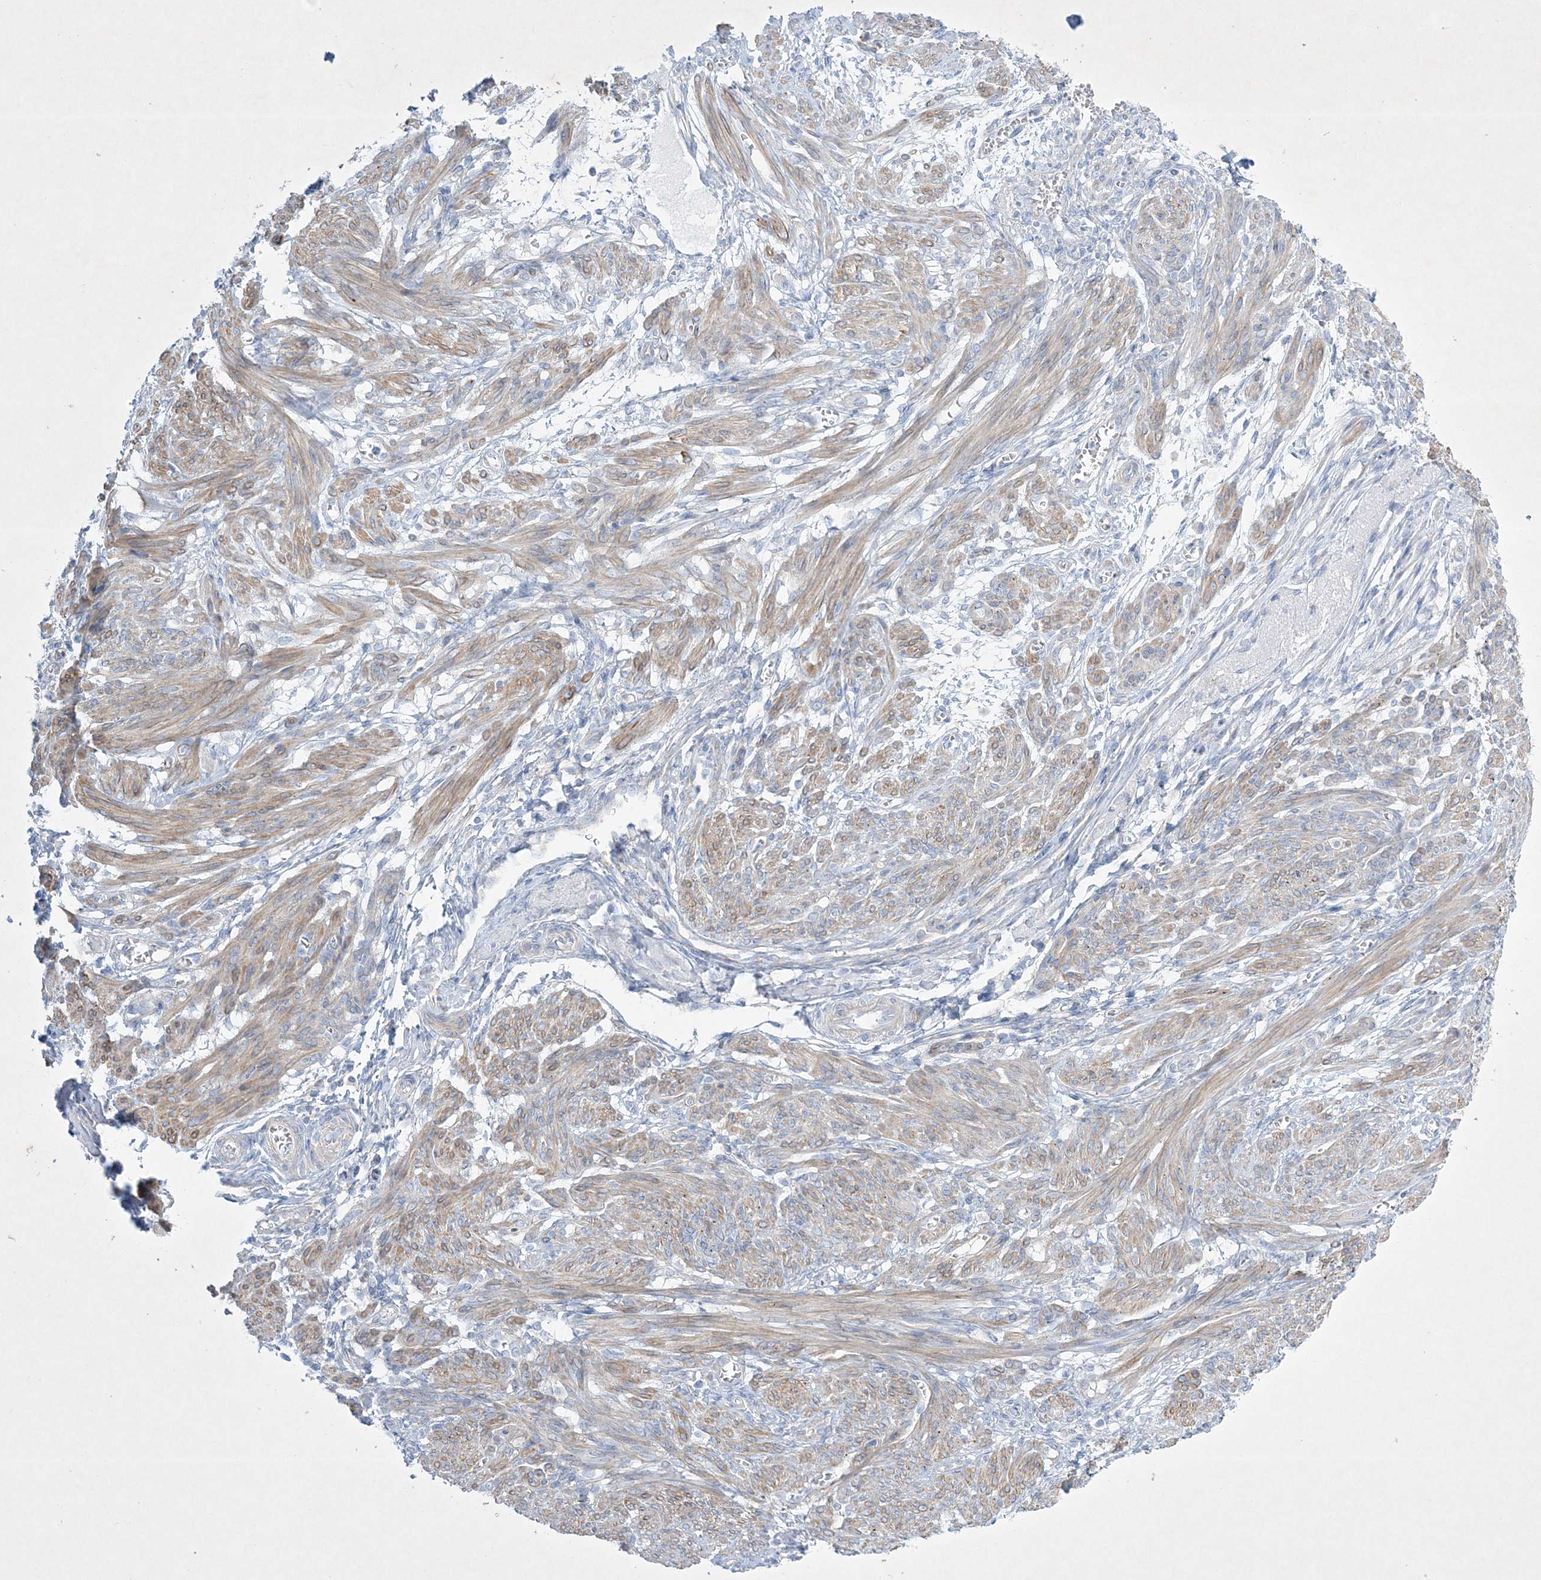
{"staining": {"intensity": "moderate", "quantity": ">75%", "location": "cytoplasmic/membranous"}, "tissue": "smooth muscle", "cell_type": "Smooth muscle cells", "image_type": "normal", "snomed": [{"axis": "morphology", "description": "Normal tissue, NOS"}, {"axis": "topography", "description": "Smooth muscle"}], "caption": "The micrograph demonstrates immunohistochemical staining of benign smooth muscle. There is moderate cytoplasmic/membranous staining is seen in about >75% of smooth muscle cells.", "gene": "FARSB", "patient": {"sex": "female", "age": 39}}